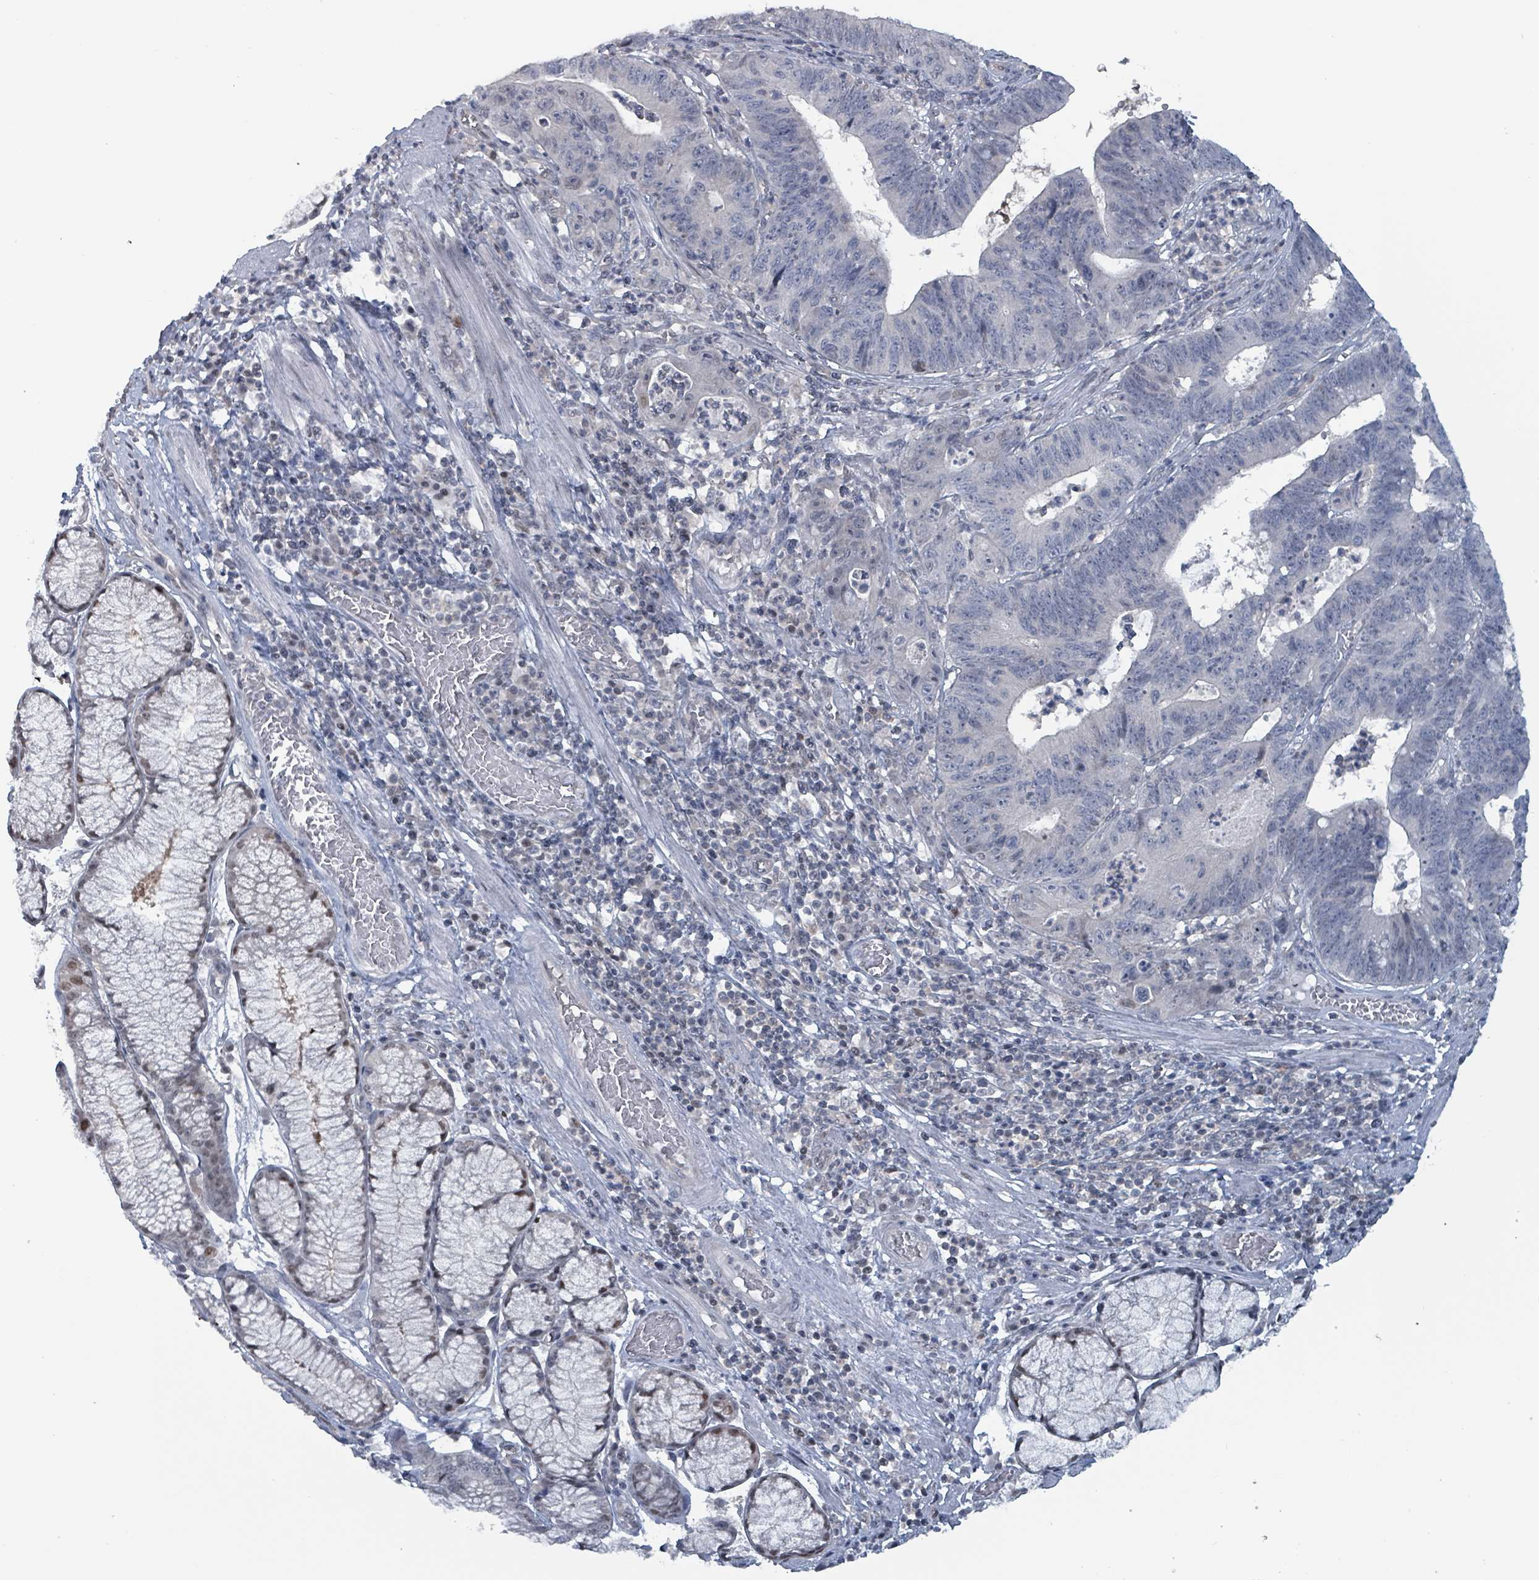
{"staining": {"intensity": "negative", "quantity": "none", "location": "none"}, "tissue": "stomach cancer", "cell_type": "Tumor cells", "image_type": "cancer", "snomed": [{"axis": "morphology", "description": "Adenocarcinoma, NOS"}, {"axis": "topography", "description": "Stomach"}], "caption": "Stomach adenocarcinoma was stained to show a protein in brown. There is no significant staining in tumor cells. (Immunohistochemistry (ihc), brightfield microscopy, high magnification).", "gene": "BIVM", "patient": {"sex": "male", "age": 59}}